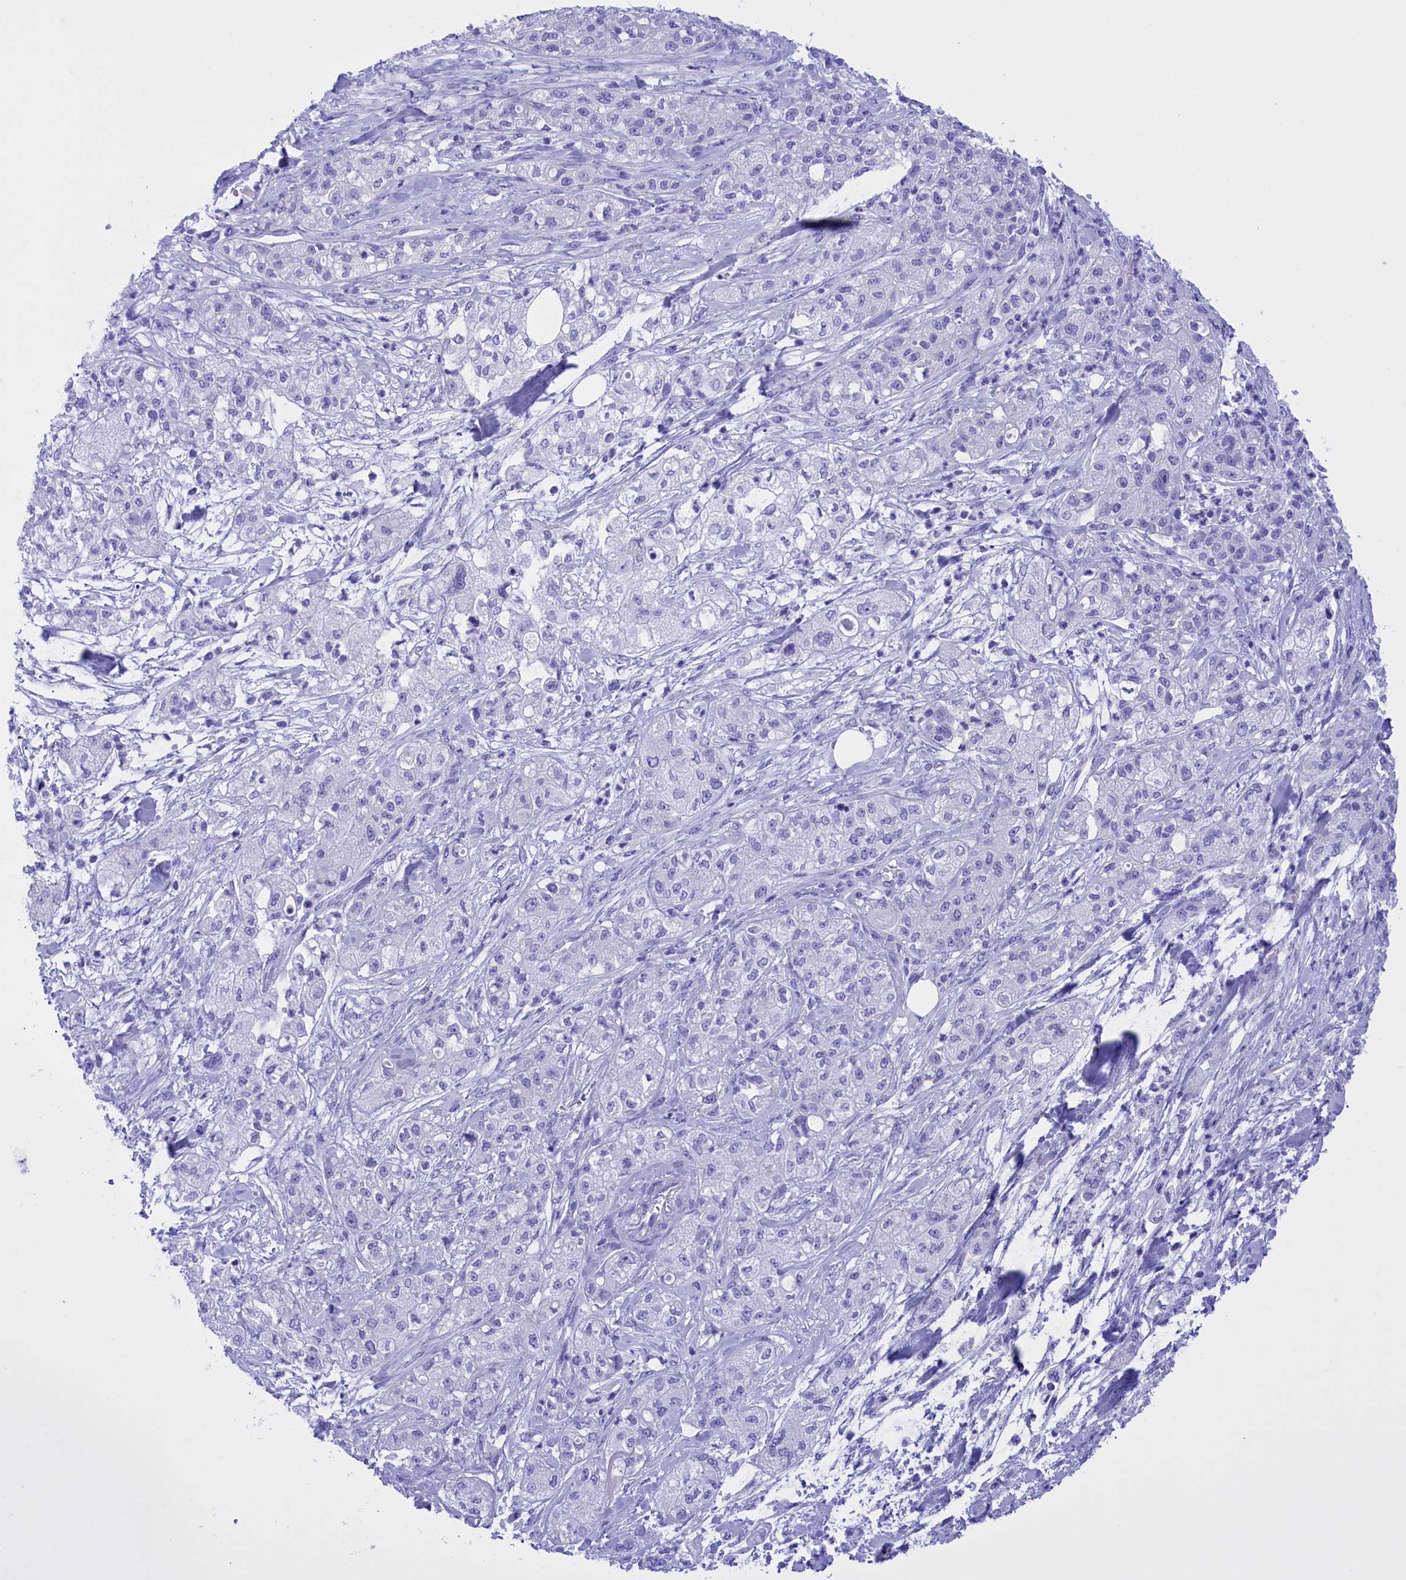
{"staining": {"intensity": "negative", "quantity": "none", "location": "none"}, "tissue": "pancreatic cancer", "cell_type": "Tumor cells", "image_type": "cancer", "snomed": [{"axis": "morphology", "description": "Adenocarcinoma, NOS"}, {"axis": "topography", "description": "Pancreas"}], "caption": "IHC micrograph of neoplastic tissue: pancreatic adenocarcinoma stained with DAB (3,3'-diaminobenzidine) shows no significant protein positivity in tumor cells.", "gene": "BRI3", "patient": {"sex": "female", "age": 78}}